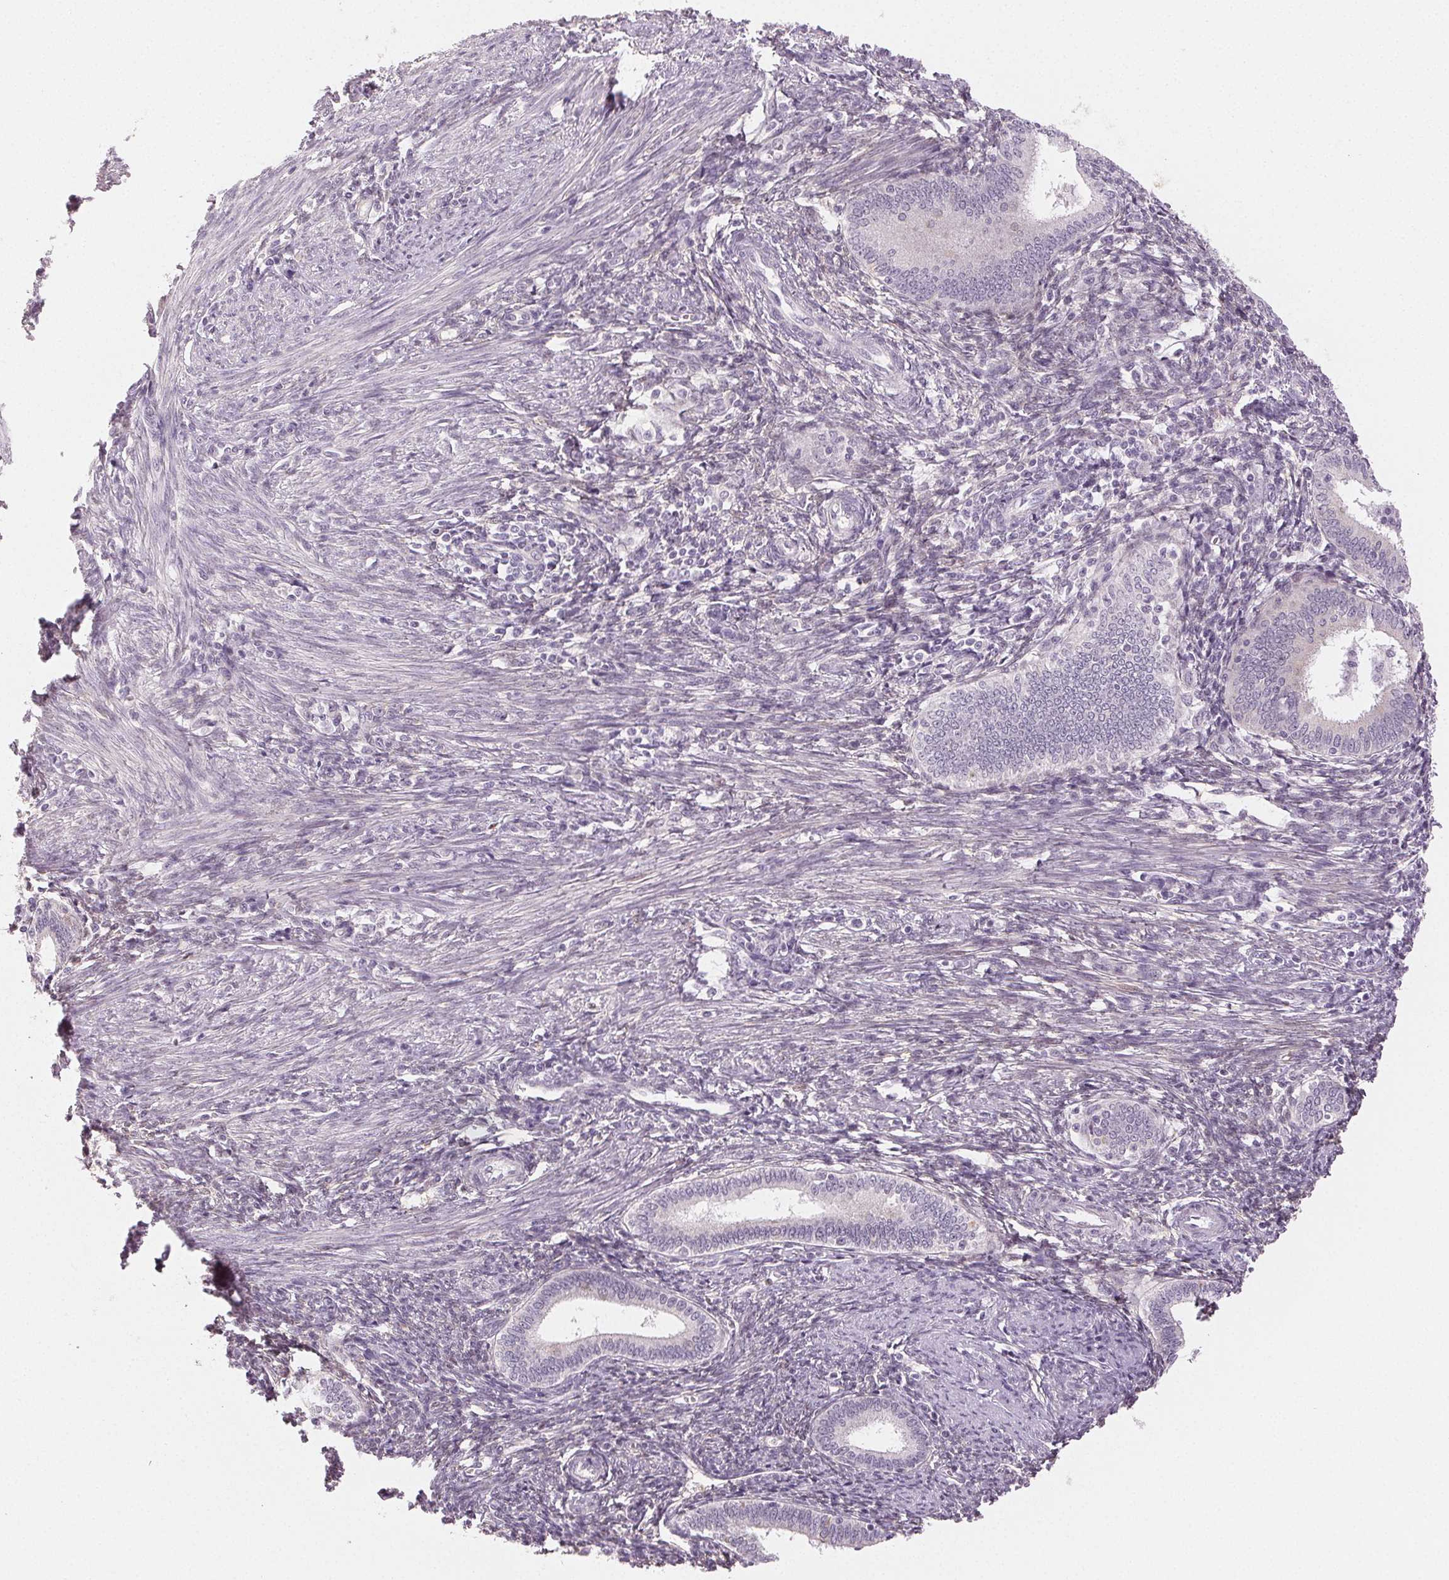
{"staining": {"intensity": "weak", "quantity": "<25%", "location": "cytoplasmic/membranous"}, "tissue": "endometrium", "cell_type": "Cells in endometrial stroma", "image_type": "normal", "snomed": [{"axis": "morphology", "description": "Normal tissue, NOS"}, {"axis": "topography", "description": "Endometrium"}], "caption": "This histopathology image is of unremarkable endometrium stained with immunohistochemistry to label a protein in brown with the nuclei are counter-stained blue. There is no positivity in cells in endometrial stroma.", "gene": "MAP1LC3A", "patient": {"sex": "female", "age": 41}}